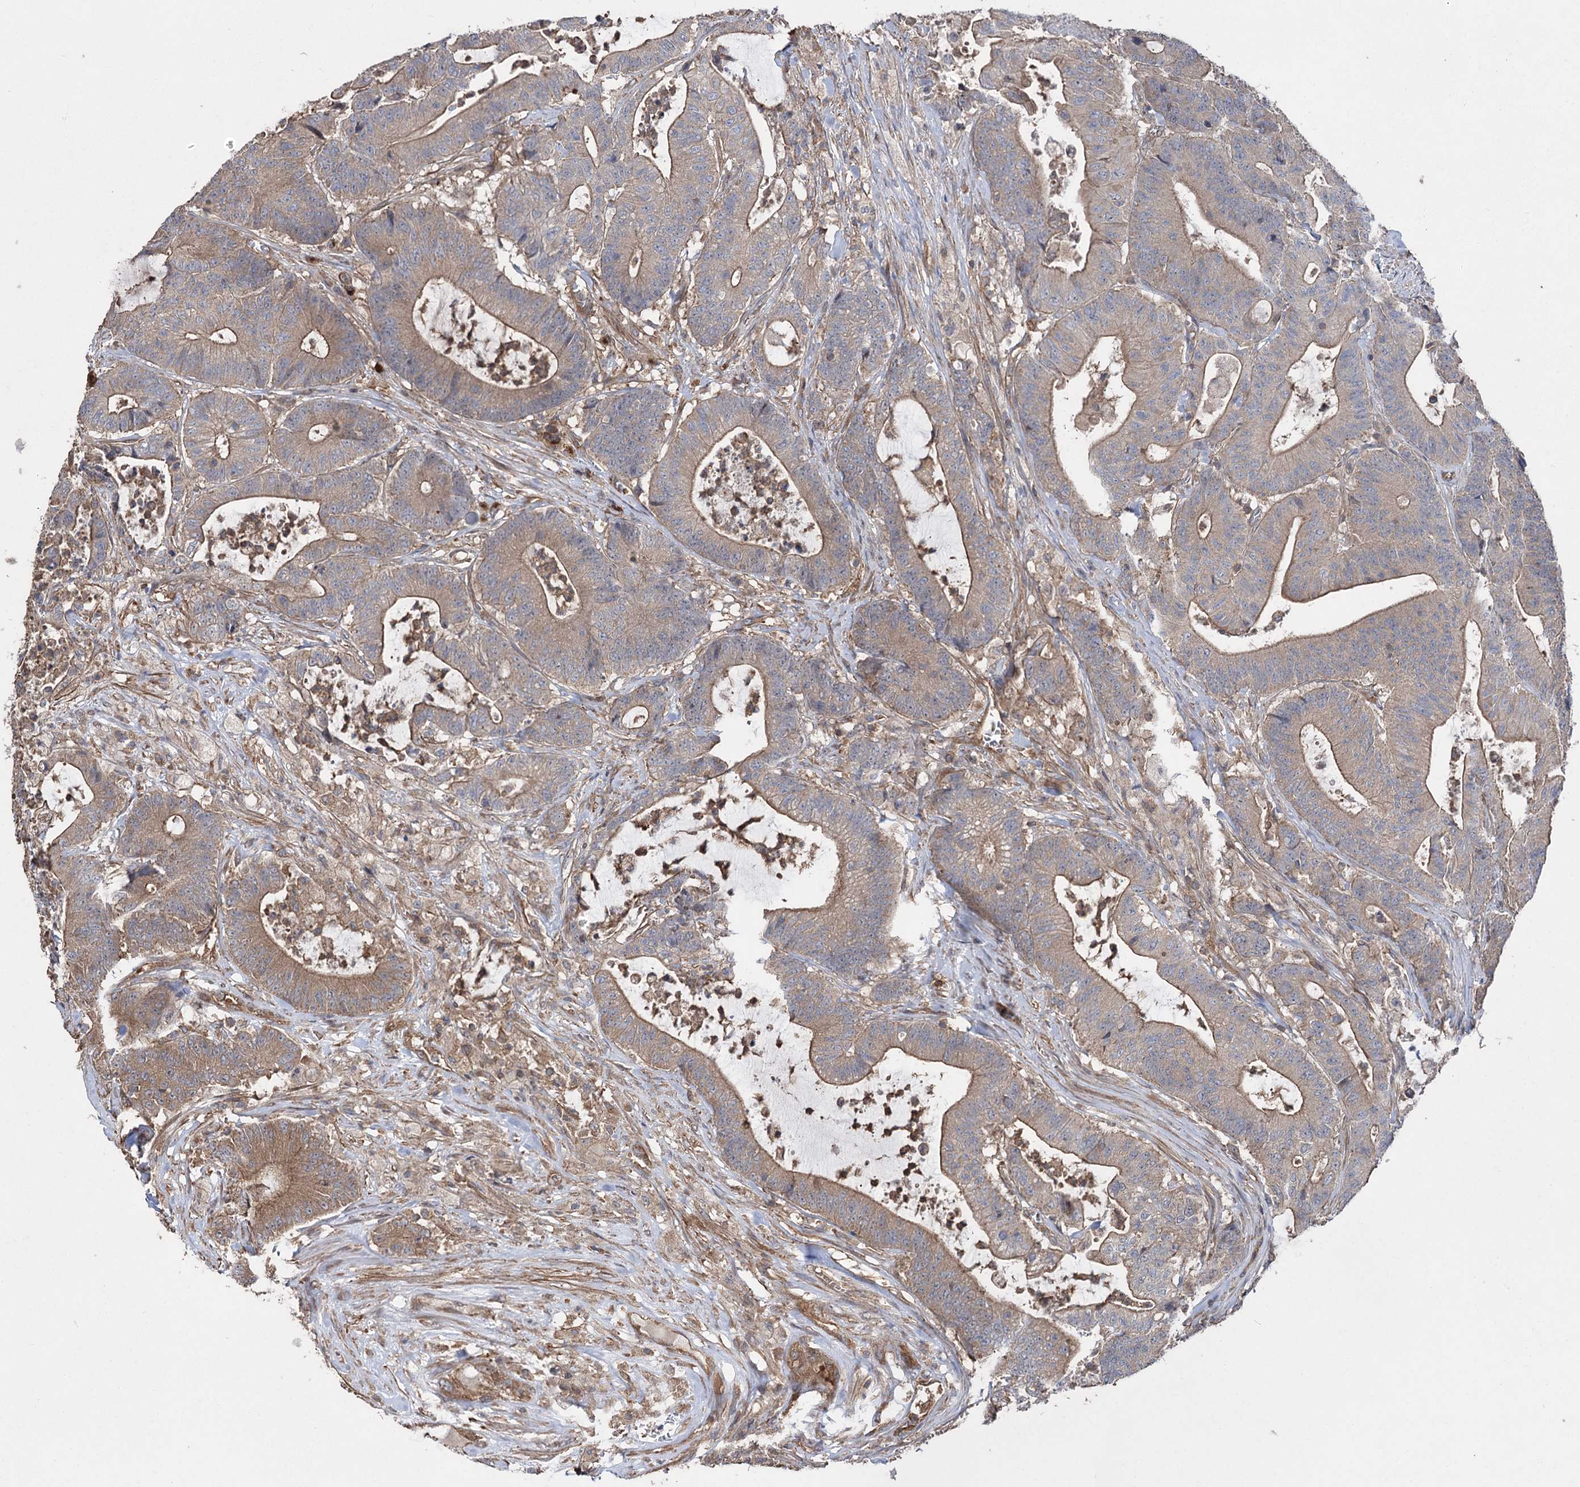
{"staining": {"intensity": "weak", "quantity": ">75%", "location": "cytoplasmic/membranous"}, "tissue": "colorectal cancer", "cell_type": "Tumor cells", "image_type": "cancer", "snomed": [{"axis": "morphology", "description": "Adenocarcinoma, NOS"}, {"axis": "topography", "description": "Colon"}], "caption": "A low amount of weak cytoplasmic/membranous expression is present in approximately >75% of tumor cells in colorectal adenocarcinoma tissue. The staining was performed using DAB, with brown indicating positive protein expression. Nuclei are stained blue with hematoxylin.", "gene": "LARS2", "patient": {"sex": "female", "age": 84}}